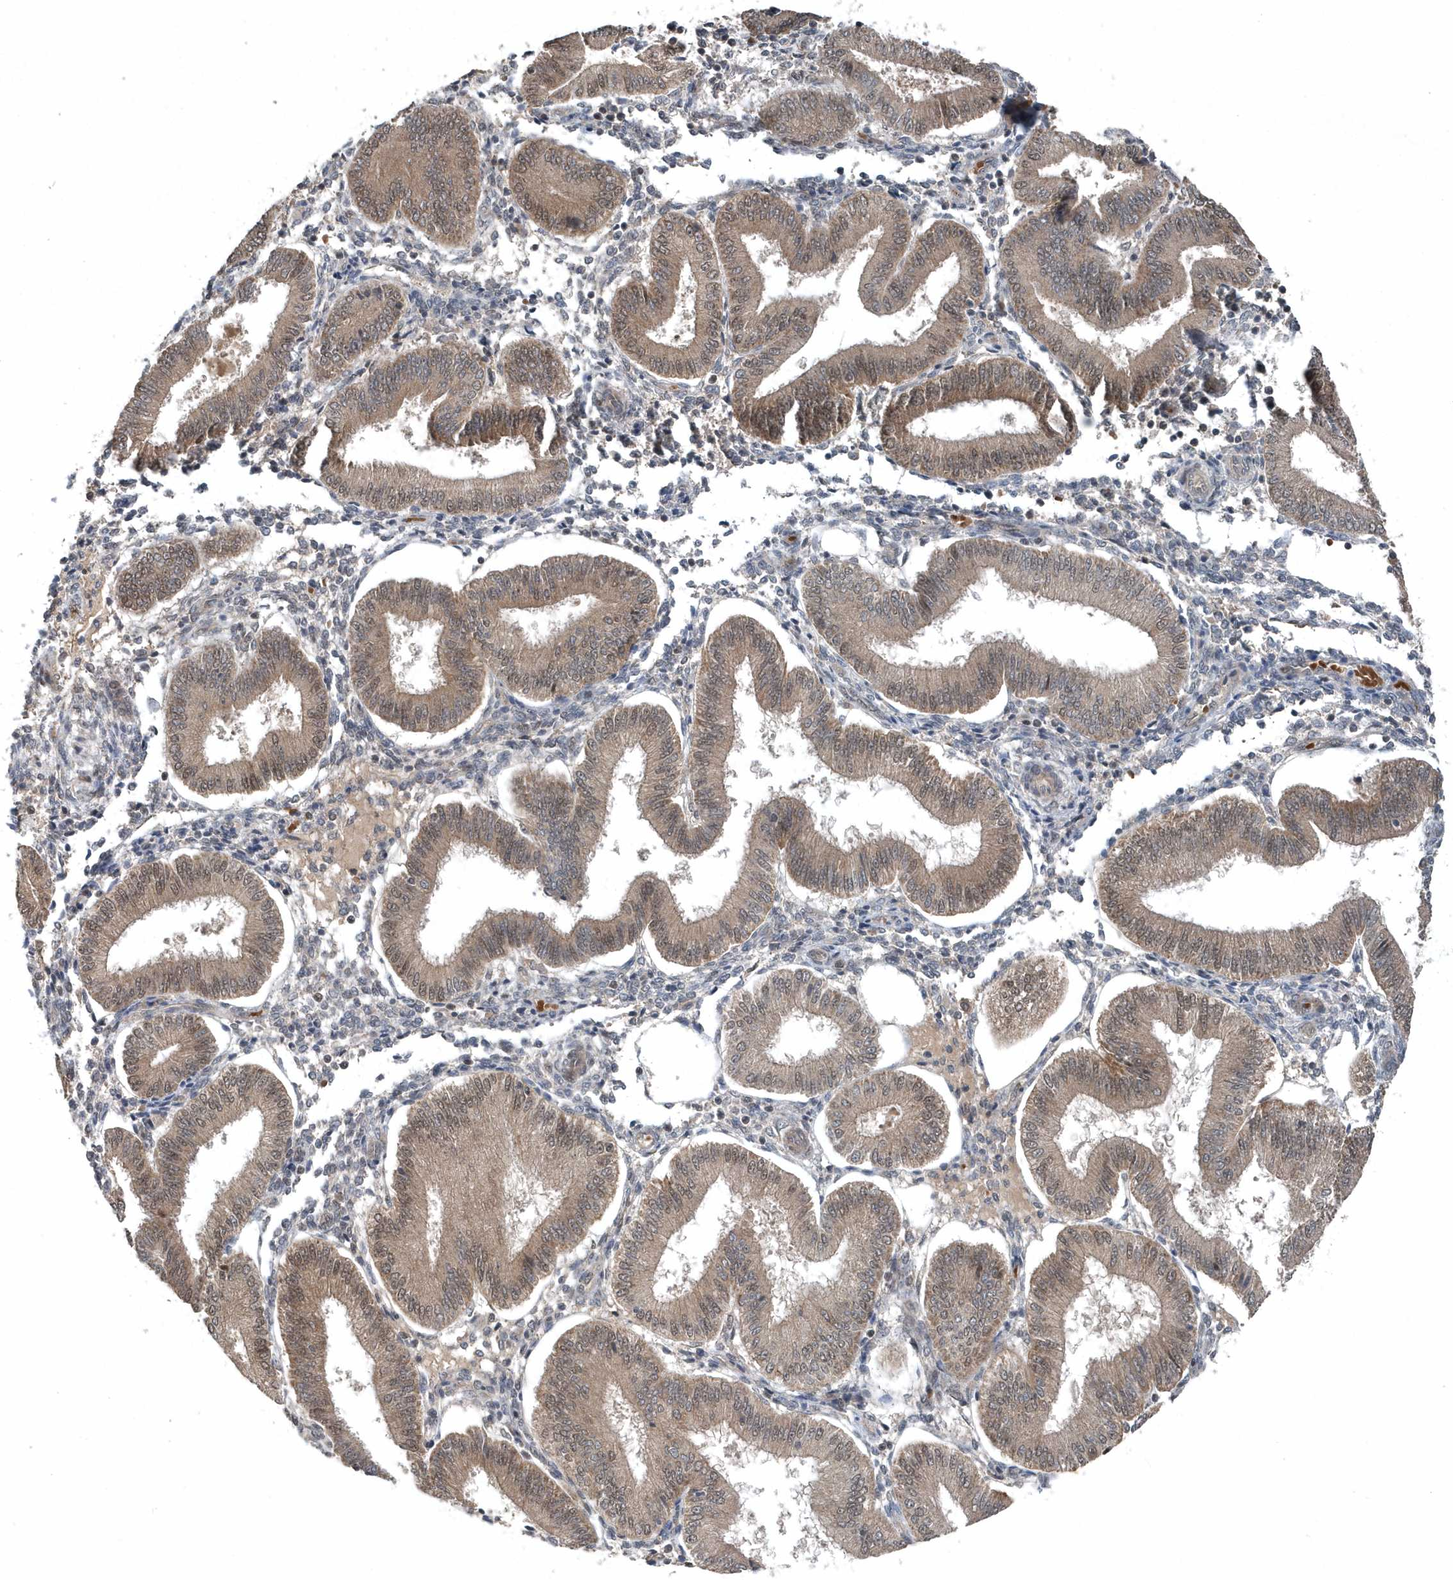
{"staining": {"intensity": "negative", "quantity": "none", "location": "none"}, "tissue": "endometrium", "cell_type": "Cells in endometrial stroma", "image_type": "normal", "snomed": [{"axis": "morphology", "description": "Normal tissue, NOS"}, {"axis": "topography", "description": "Endometrium"}], "caption": "A micrograph of endometrium stained for a protein demonstrates no brown staining in cells in endometrial stroma. (Stains: DAB (3,3'-diaminobenzidine) immunohistochemistry with hematoxylin counter stain, Microscopy: brightfield microscopy at high magnification).", "gene": "QTRT2", "patient": {"sex": "female", "age": 39}}